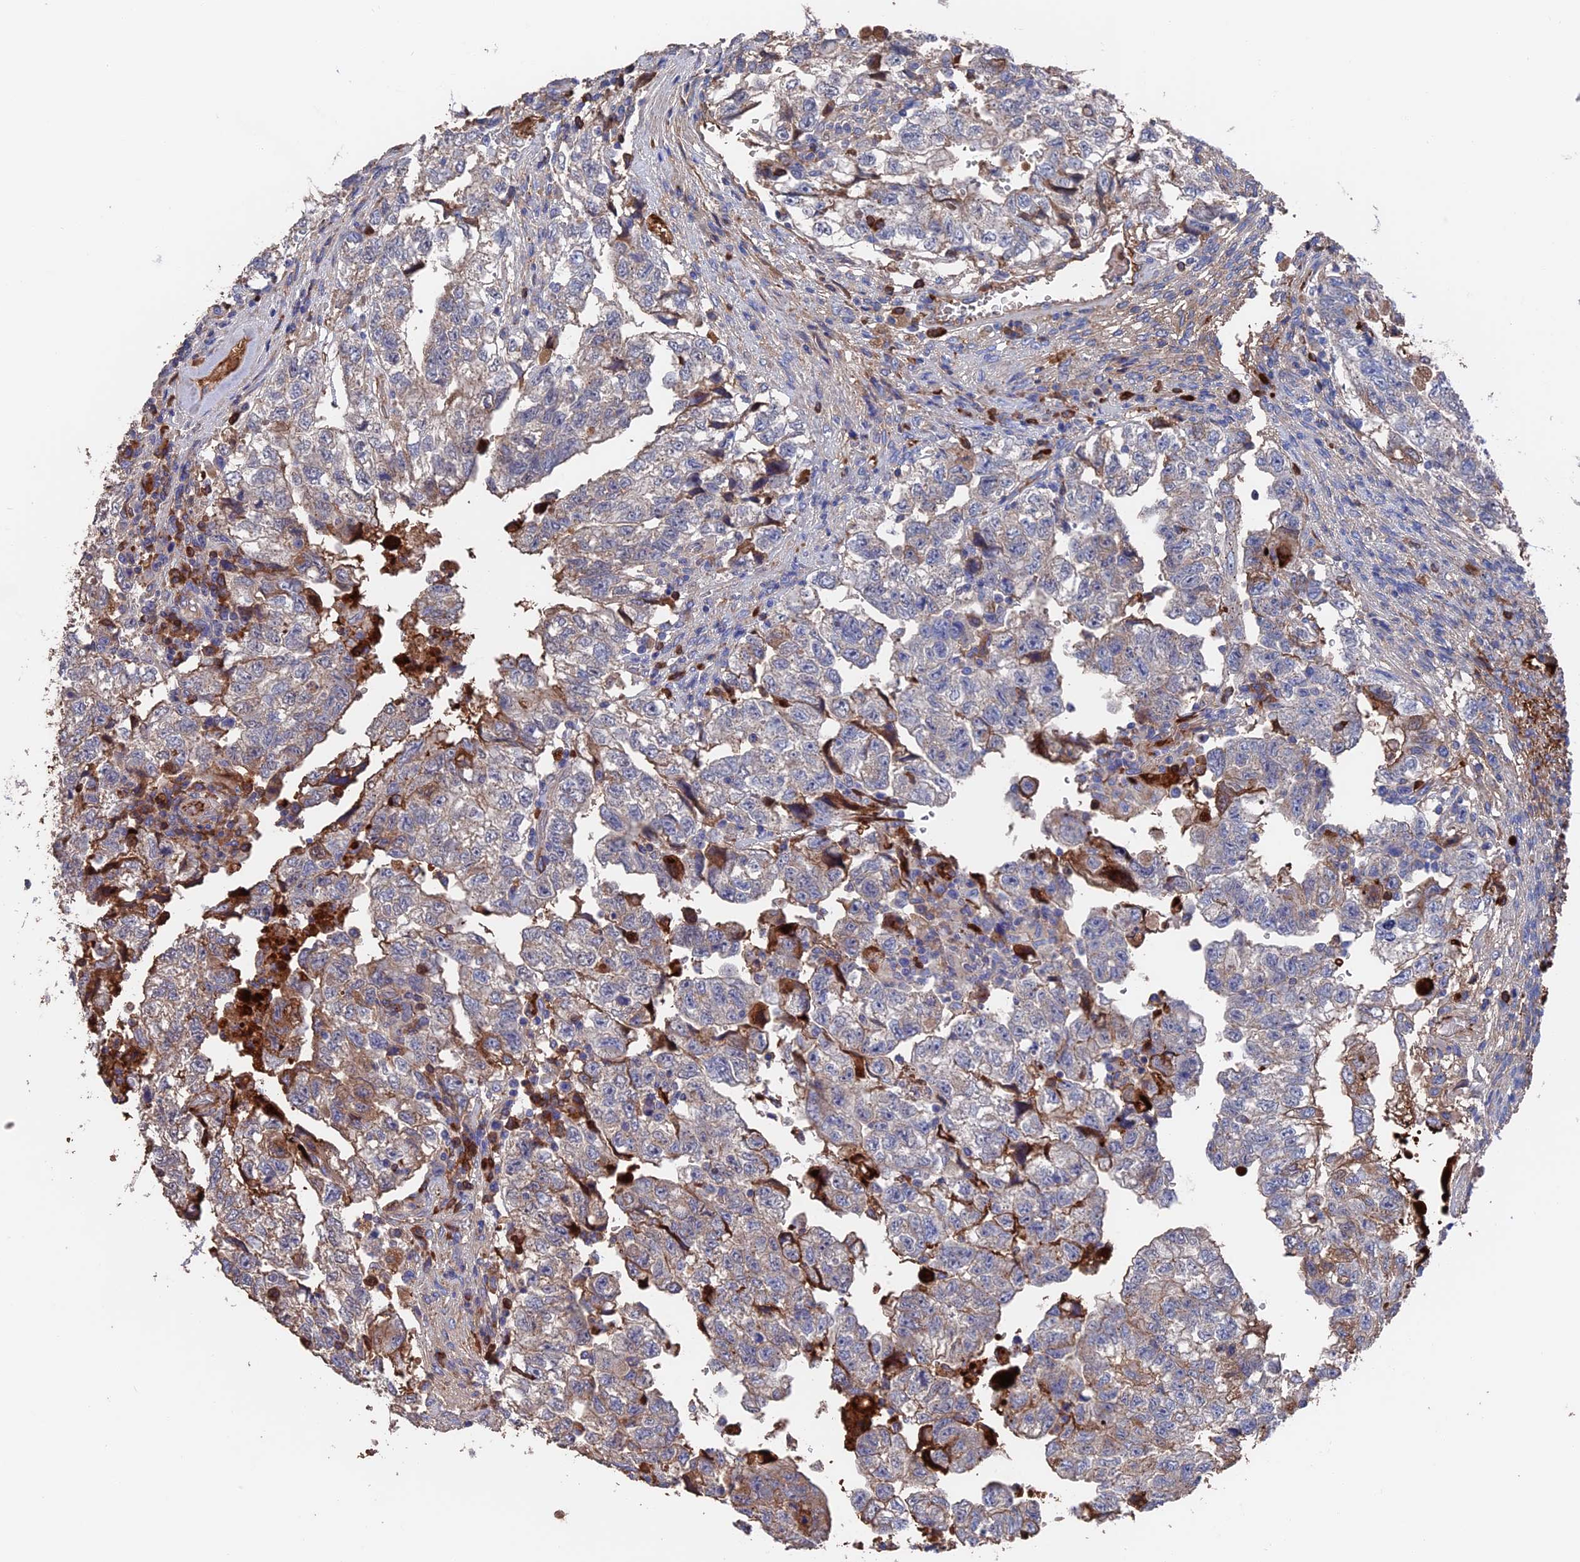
{"staining": {"intensity": "moderate", "quantity": "<25%", "location": "cytoplasmic/membranous"}, "tissue": "testis cancer", "cell_type": "Tumor cells", "image_type": "cancer", "snomed": [{"axis": "morphology", "description": "Carcinoma, Embryonal, NOS"}, {"axis": "topography", "description": "Testis"}], "caption": "Human embryonal carcinoma (testis) stained with a protein marker reveals moderate staining in tumor cells.", "gene": "HPF1", "patient": {"sex": "male", "age": 36}}